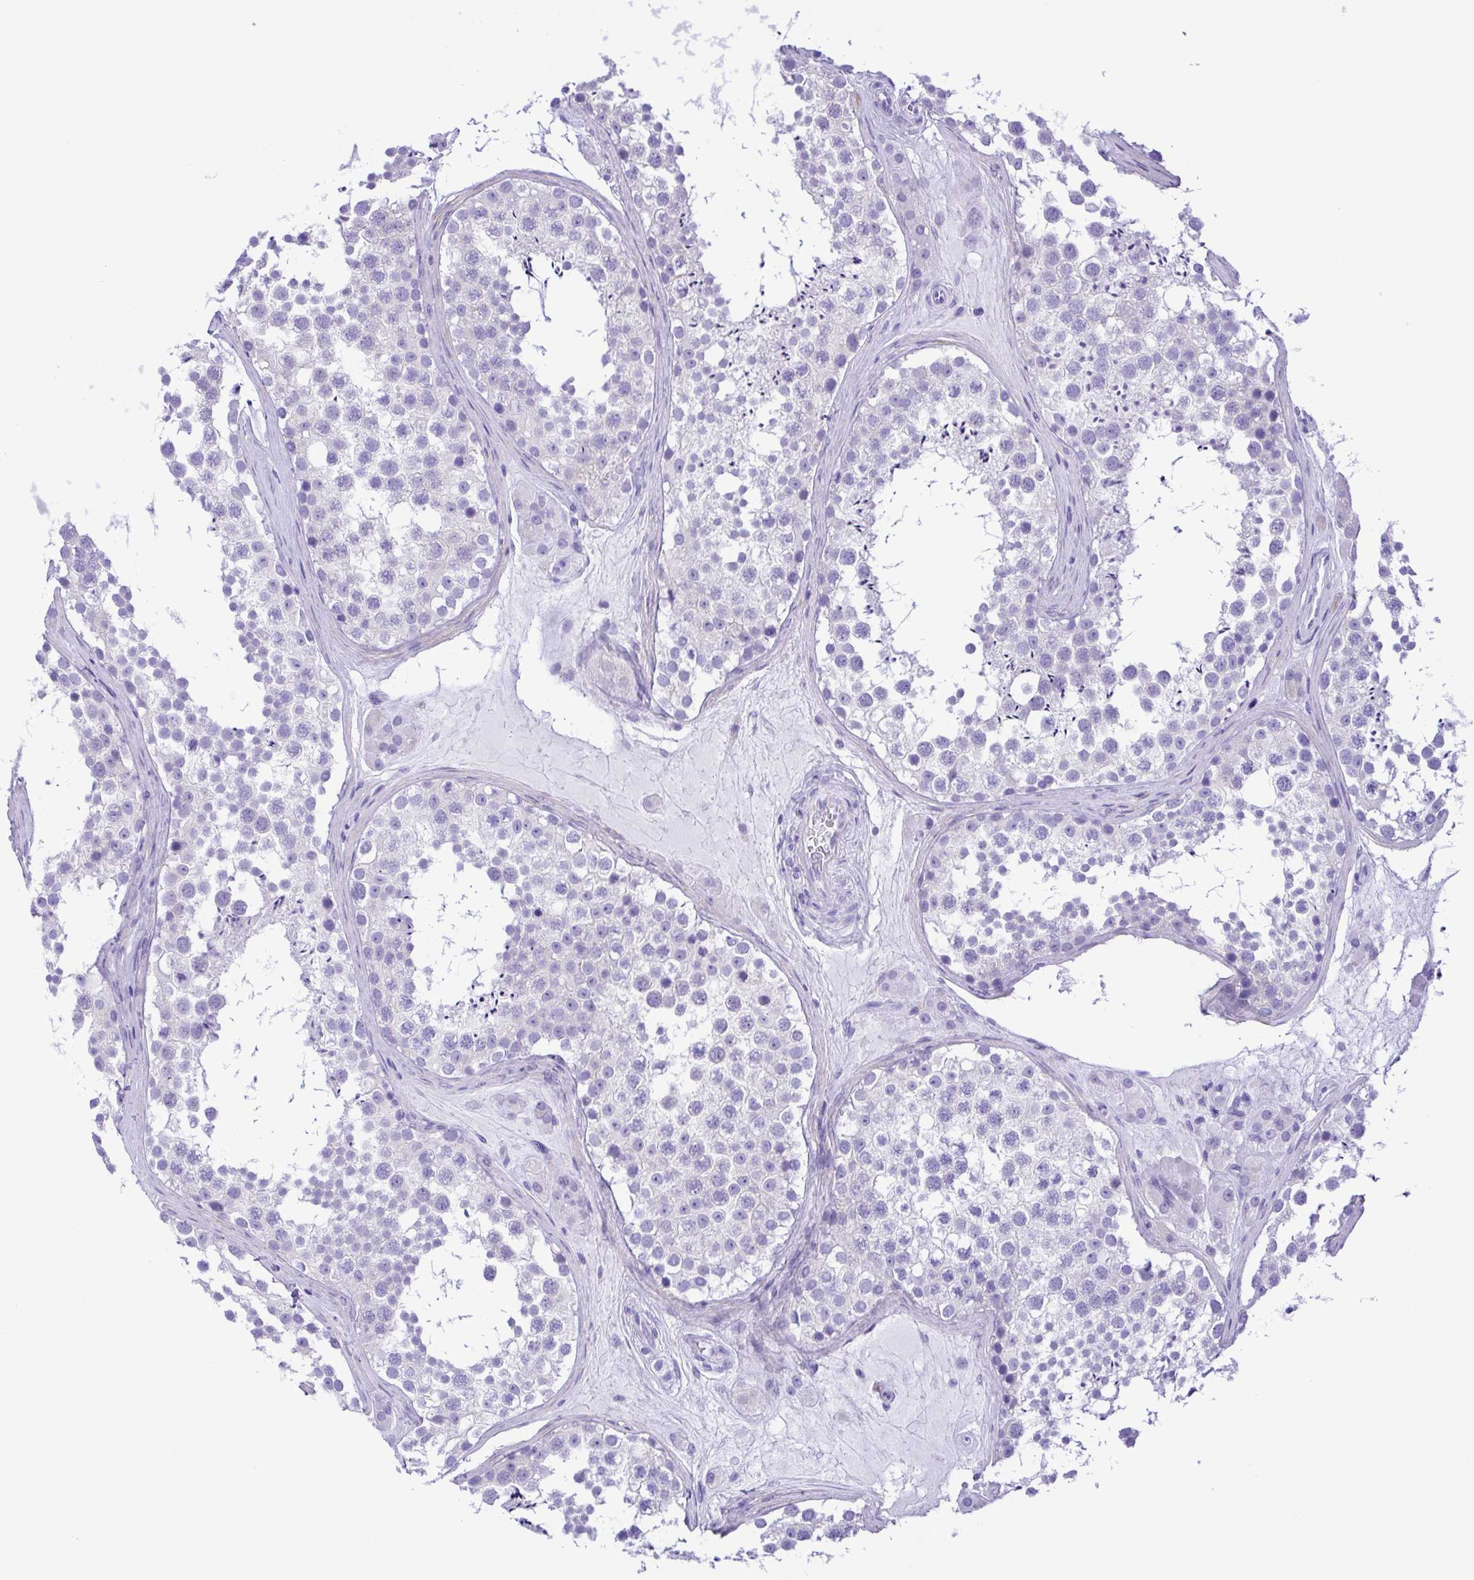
{"staining": {"intensity": "negative", "quantity": "none", "location": "none"}, "tissue": "testis", "cell_type": "Cells in seminiferous ducts", "image_type": "normal", "snomed": [{"axis": "morphology", "description": "Normal tissue, NOS"}, {"axis": "topography", "description": "Testis"}], "caption": "Cells in seminiferous ducts are negative for protein expression in benign human testis. The staining is performed using DAB (3,3'-diaminobenzidine) brown chromogen with nuclei counter-stained in using hematoxylin.", "gene": "PAK3", "patient": {"sex": "male", "age": 41}}